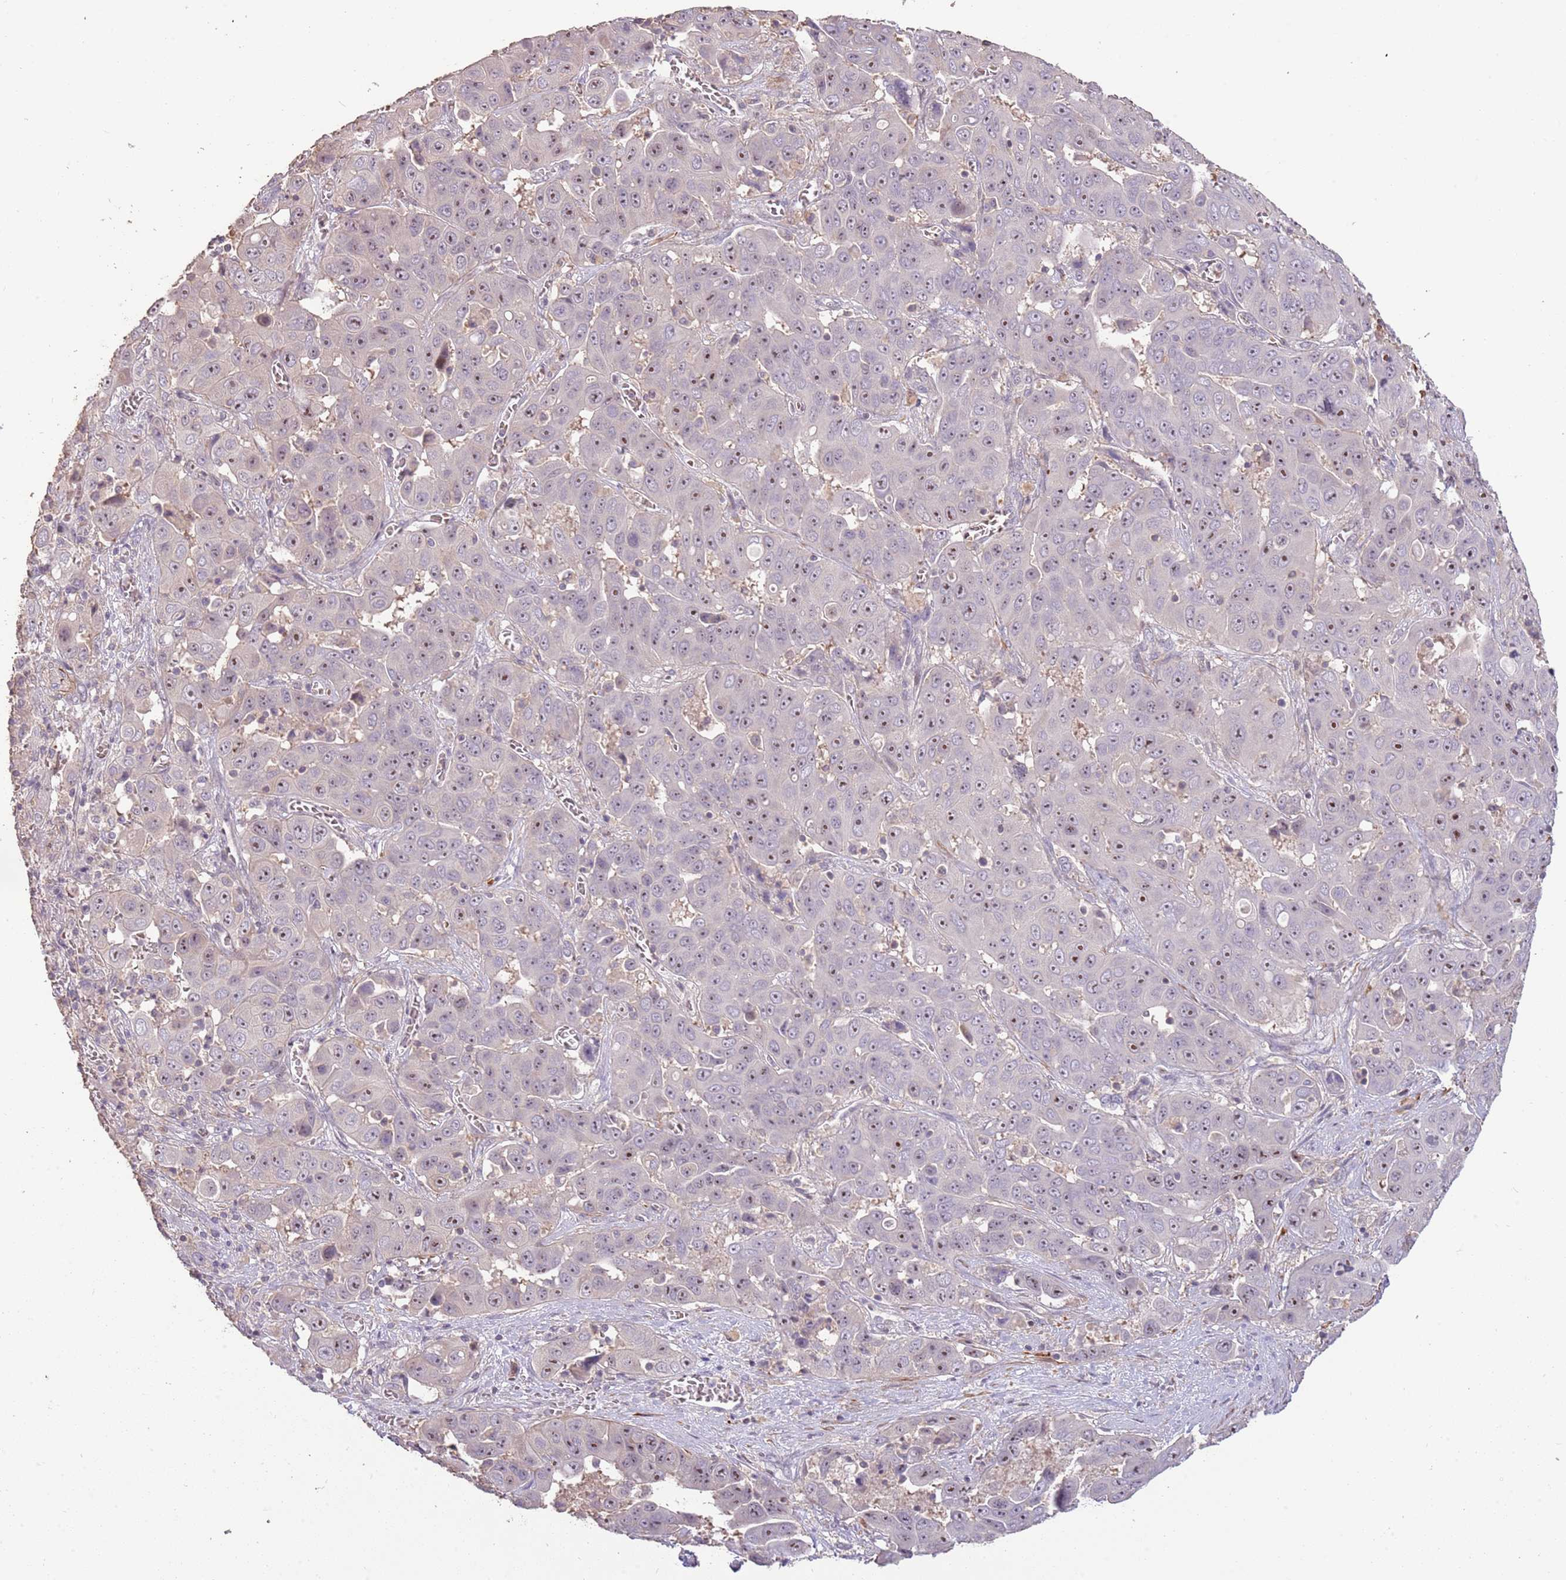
{"staining": {"intensity": "moderate", "quantity": "25%-75%", "location": "nuclear"}, "tissue": "liver cancer", "cell_type": "Tumor cells", "image_type": "cancer", "snomed": [{"axis": "morphology", "description": "Cholangiocarcinoma"}, {"axis": "topography", "description": "Liver"}], "caption": "Immunohistochemical staining of cholangiocarcinoma (liver) reveals medium levels of moderate nuclear expression in about 25%-75% of tumor cells.", "gene": "ADTRP", "patient": {"sex": "female", "age": 52}}